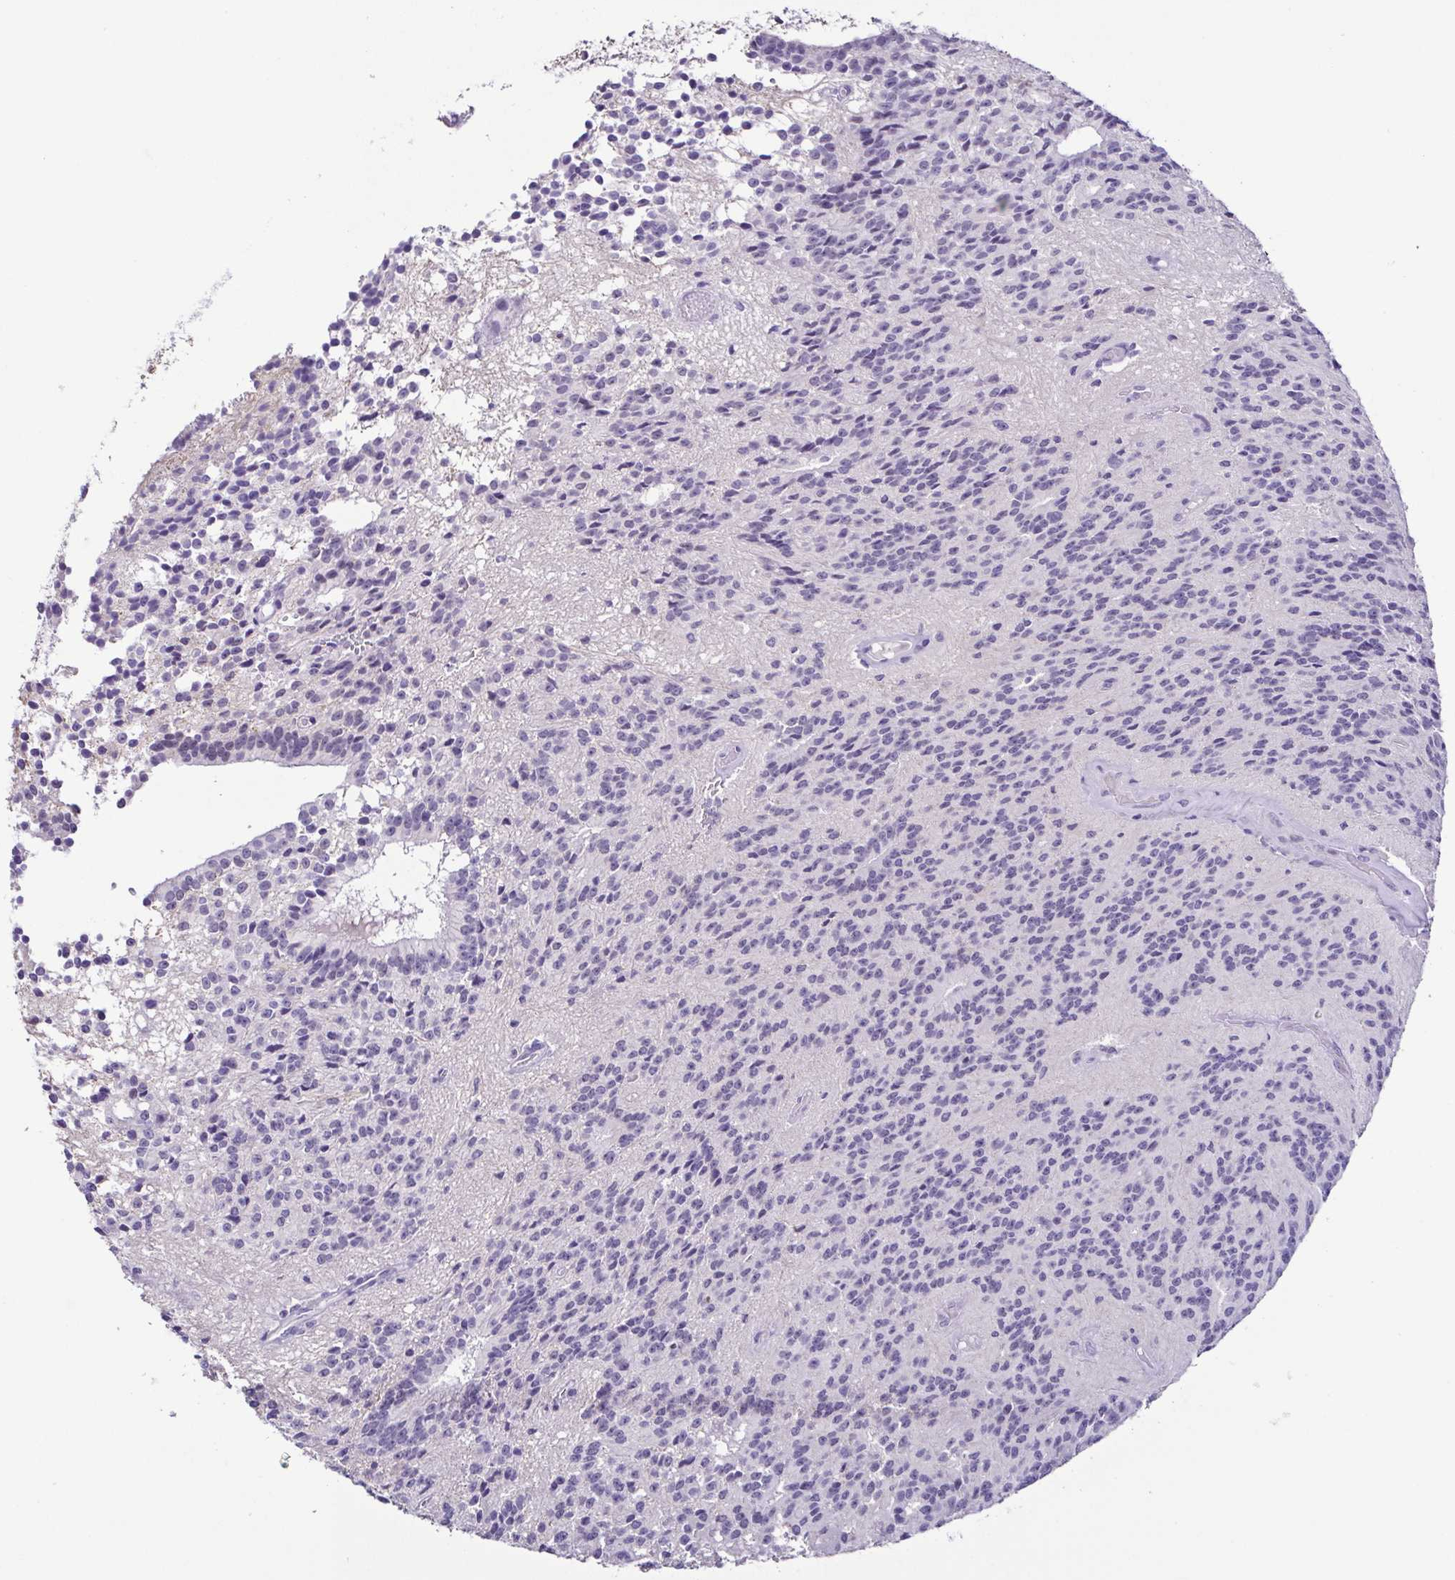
{"staining": {"intensity": "negative", "quantity": "none", "location": "none"}, "tissue": "glioma", "cell_type": "Tumor cells", "image_type": "cancer", "snomed": [{"axis": "morphology", "description": "Glioma, malignant, Low grade"}, {"axis": "topography", "description": "Brain"}], "caption": "DAB (3,3'-diaminobenzidine) immunohistochemical staining of malignant glioma (low-grade) shows no significant staining in tumor cells.", "gene": "TERT", "patient": {"sex": "male", "age": 31}}